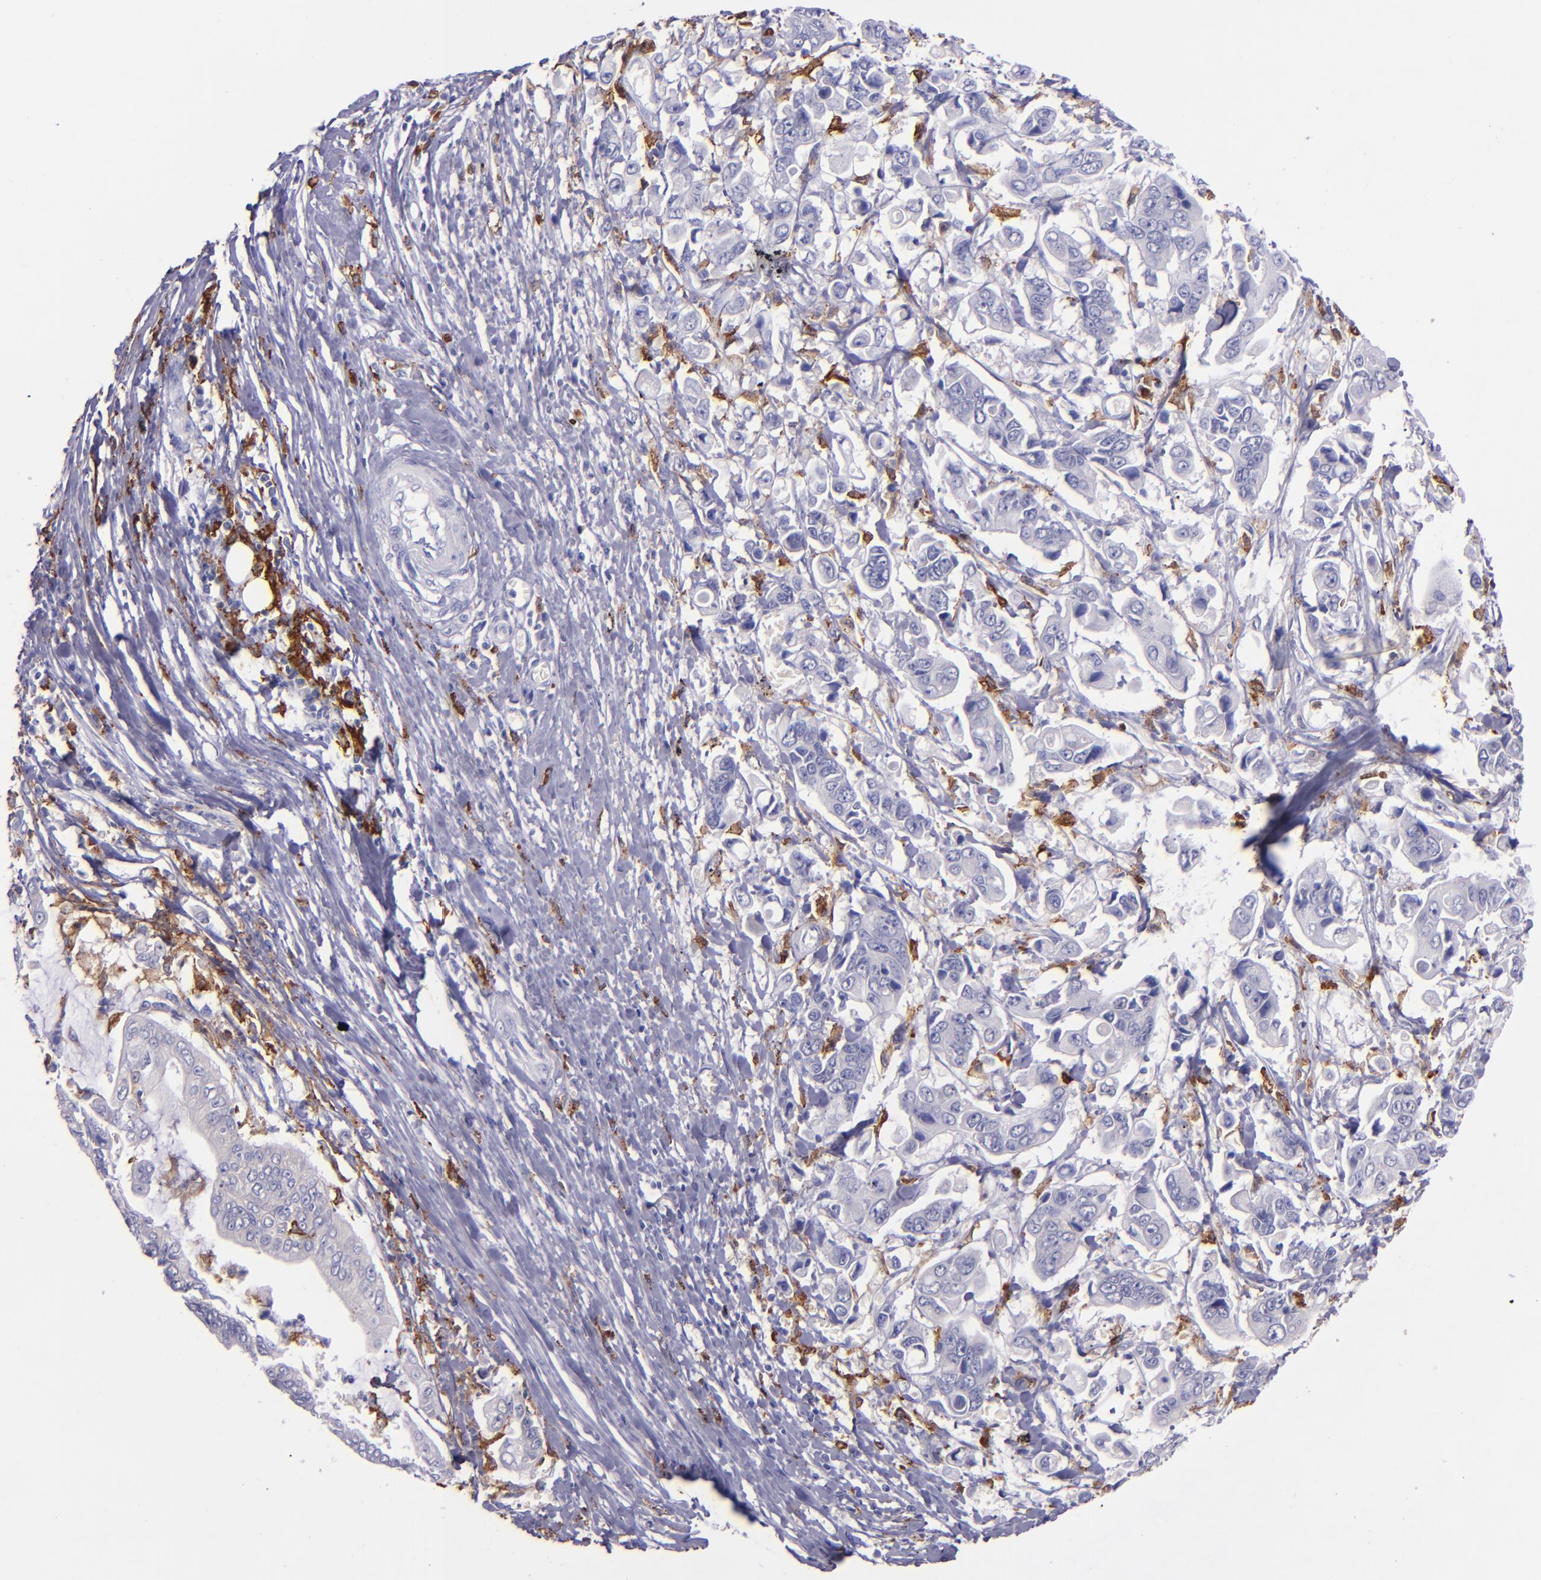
{"staining": {"intensity": "negative", "quantity": "none", "location": "none"}, "tissue": "stomach cancer", "cell_type": "Tumor cells", "image_type": "cancer", "snomed": [{"axis": "morphology", "description": "Adenocarcinoma, NOS"}, {"axis": "topography", "description": "Stomach, upper"}], "caption": "This is an immunohistochemistry micrograph of adenocarcinoma (stomach). There is no staining in tumor cells.", "gene": "CD163", "patient": {"sex": "male", "age": 80}}